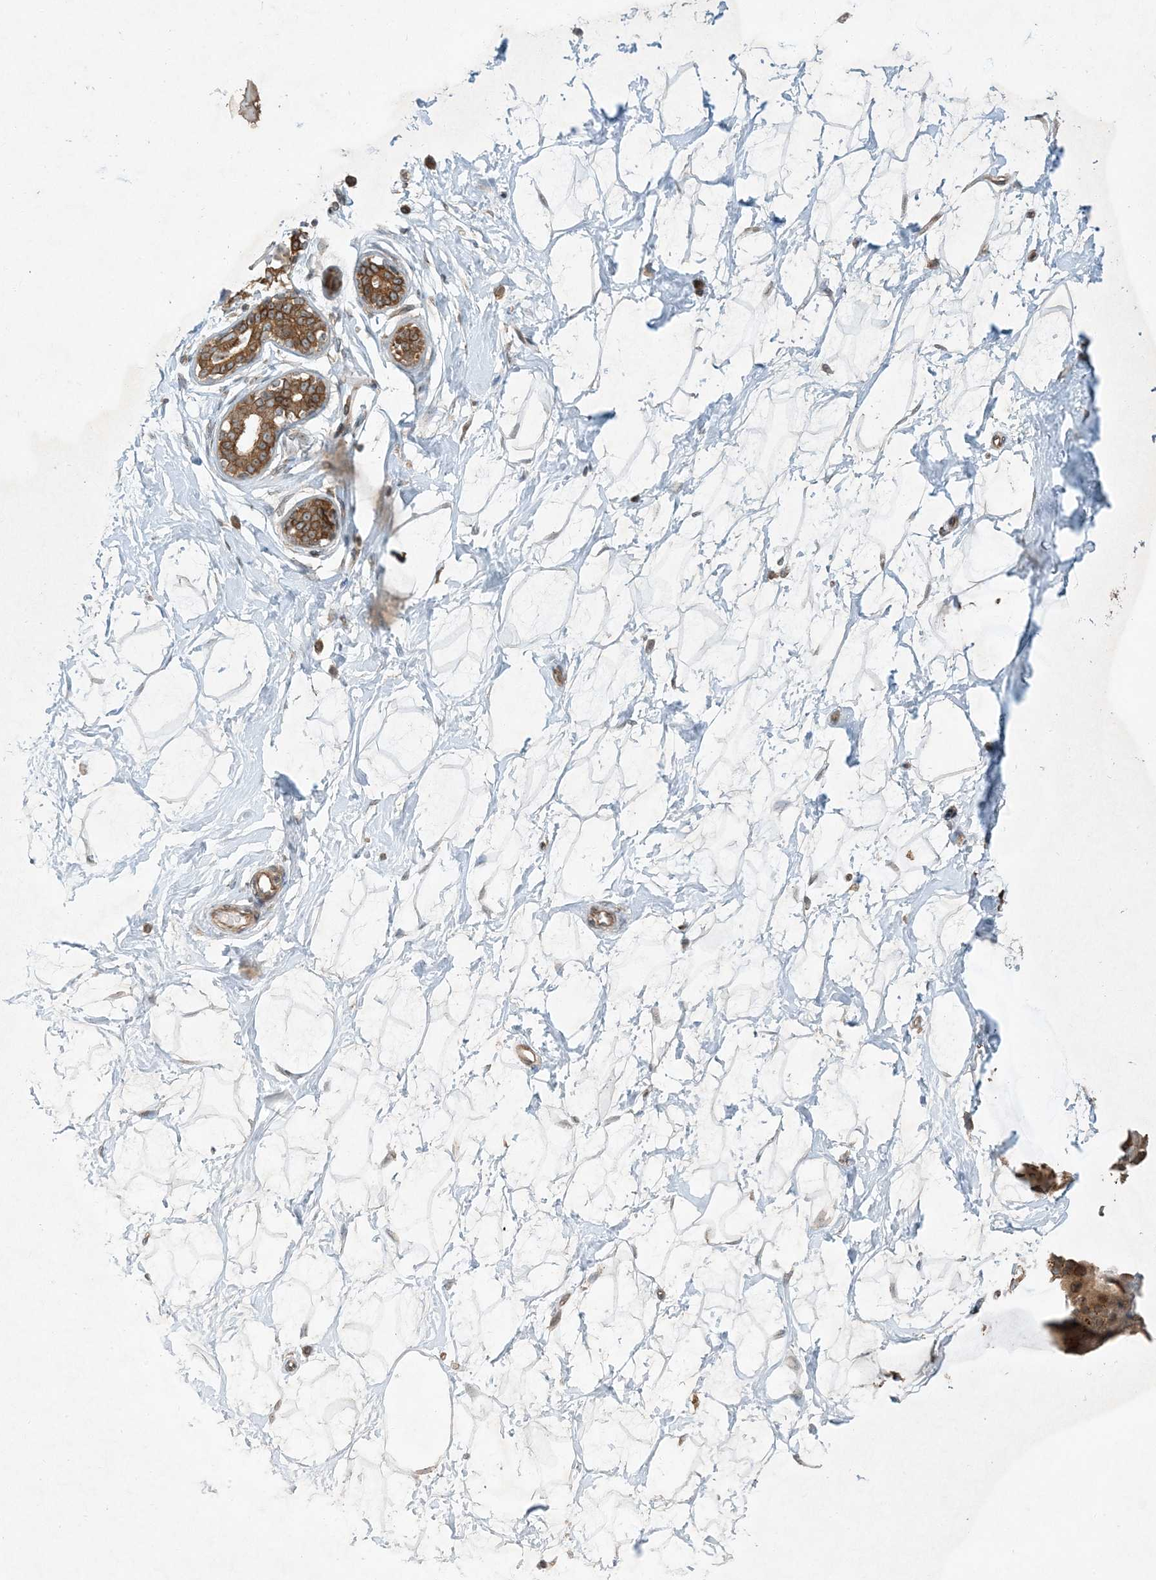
{"staining": {"intensity": "negative", "quantity": "none", "location": "none"}, "tissue": "breast", "cell_type": "Adipocytes", "image_type": "normal", "snomed": [{"axis": "morphology", "description": "Normal tissue, NOS"}, {"axis": "morphology", "description": "Adenoma, NOS"}, {"axis": "topography", "description": "Breast"}], "caption": "Immunohistochemistry of normal breast shows no staining in adipocytes.", "gene": "COMMD8", "patient": {"sex": "female", "age": 23}}